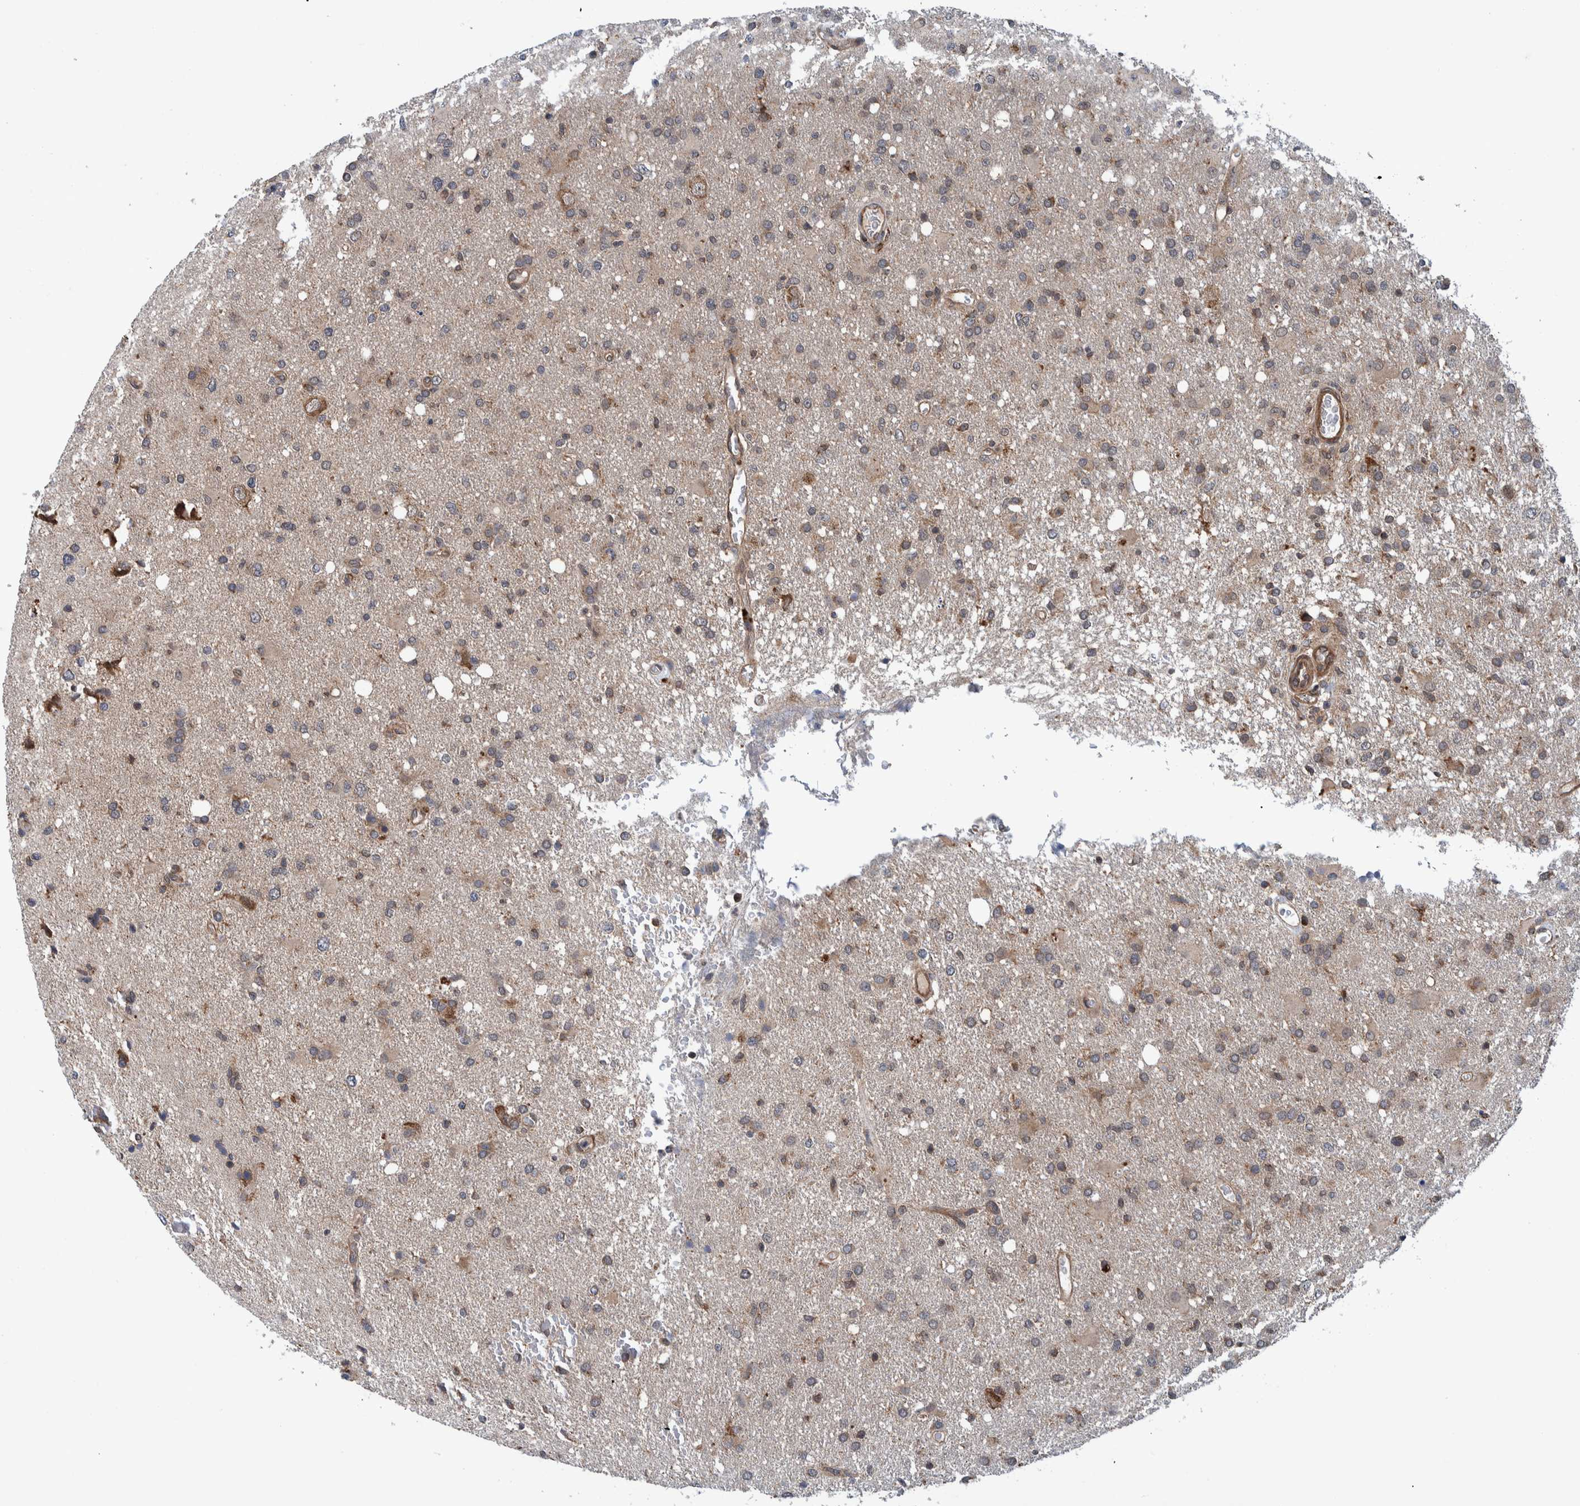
{"staining": {"intensity": "moderate", "quantity": "25%-75%", "location": "cytoplasmic/membranous"}, "tissue": "glioma", "cell_type": "Tumor cells", "image_type": "cancer", "snomed": [{"axis": "morphology", "description": "Glioma, malignant, High grade"}, {"axis": "topography", "description": "Brain"}], "caption": "Glioma was stained to show a protein in brown. There is medium levels of moderate cytoplasmic/membranous expression in about 25%-75% of tumor cells. Nuclei are stained in blue.", "gene": "MRPS7", "patient": {"sex": "female", "age": 57}}